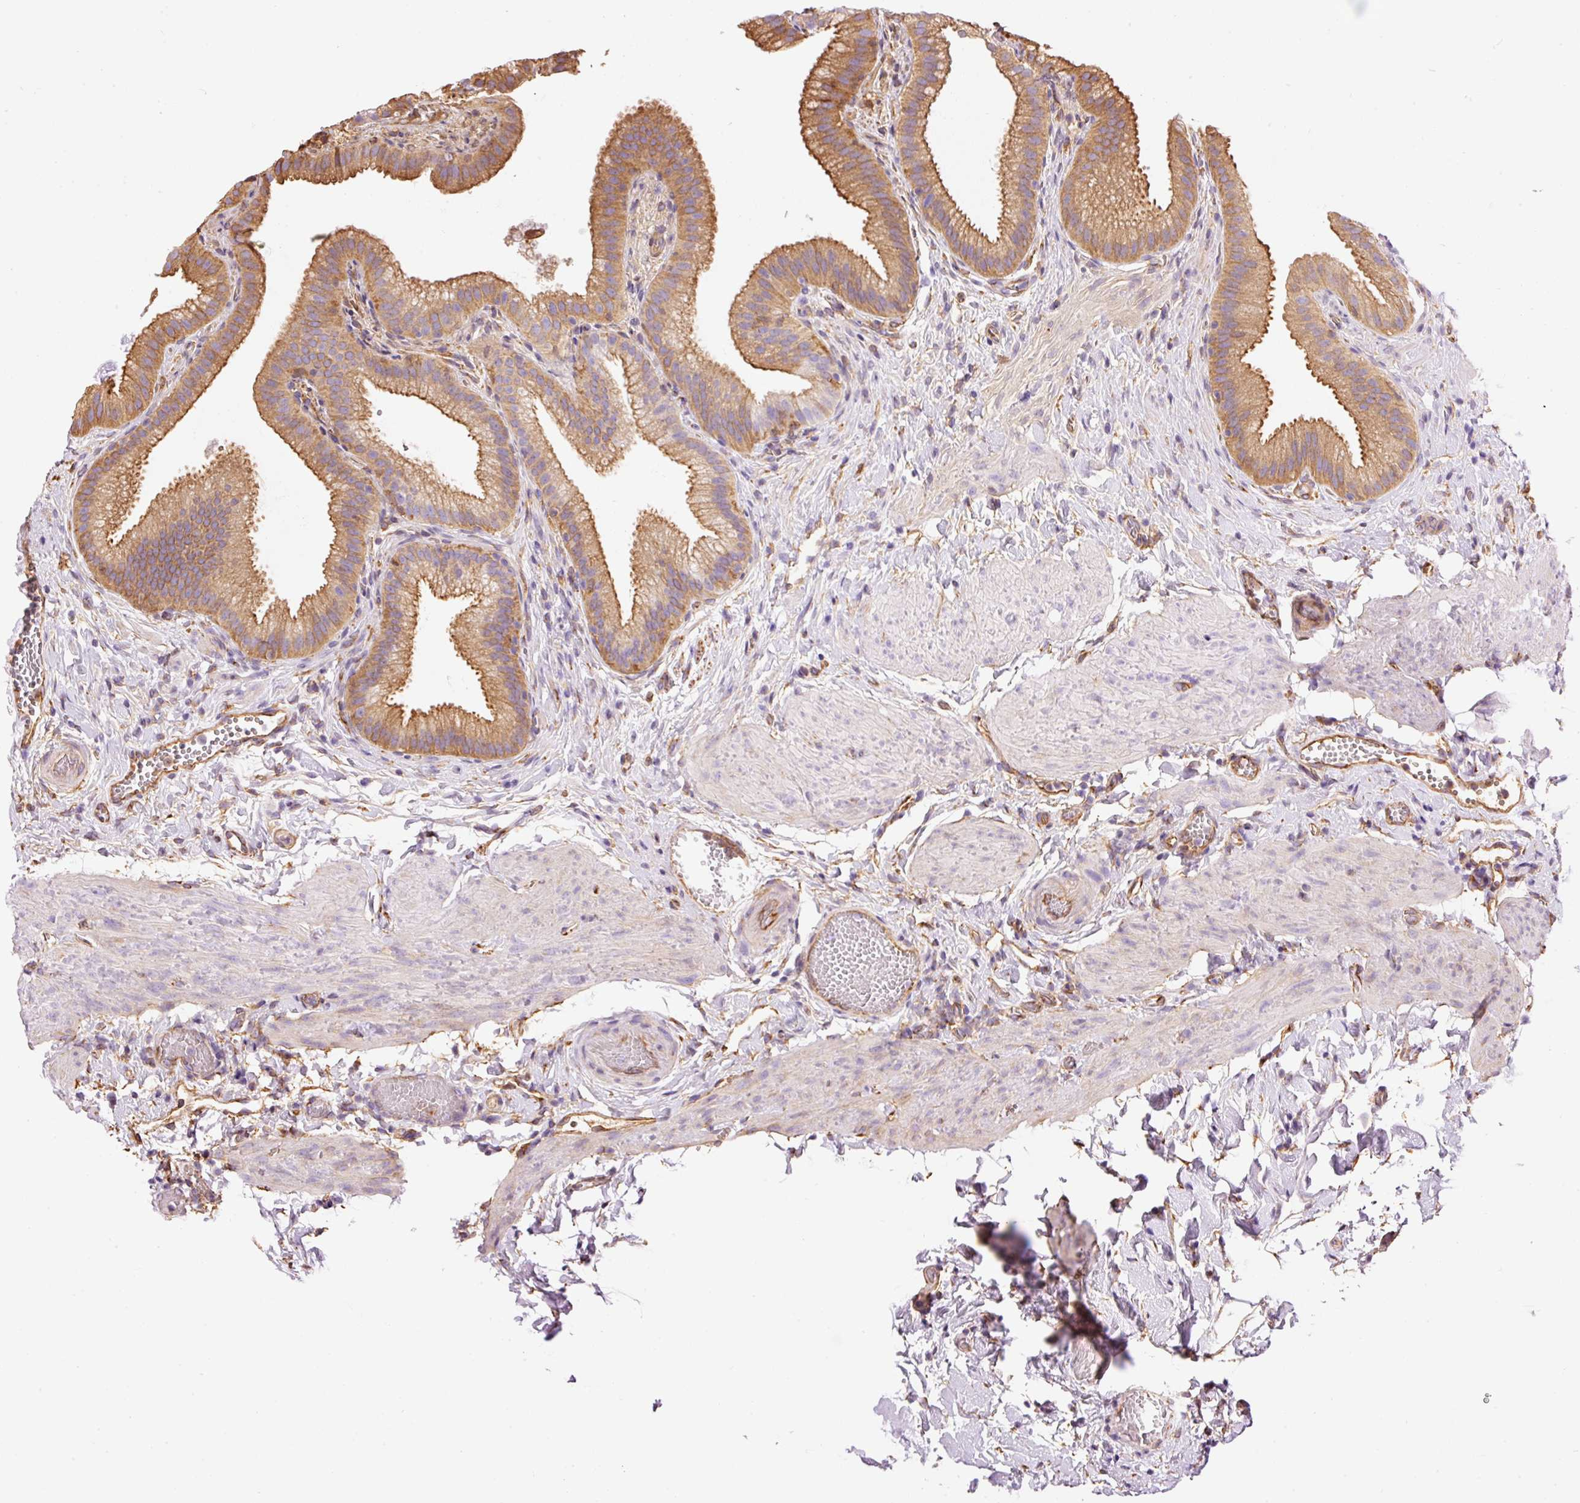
{"staining": {"intensity": "moderate", "quantity": ">75%", "location": "cytoplasmic/membranous"}, "tissue": "gallbladder", "cell_type": "Glandular cells", "image_type": "normal", "snomed": [{"axis": "morphology", "description": "Normal tissue, NOS"}, {"axis": "topography", "description": "Gallbladder"}], "caption": "Immunohistochemistry micrograph of unremarkable gallbladder stained for a protein (brown), which shows medium levels of moderate cytoplasmic/membranous staining in approximately >75% of glandular cells.", "gene": "ENSG00000249624", "patient": {"sex": "female", "age": 63}}